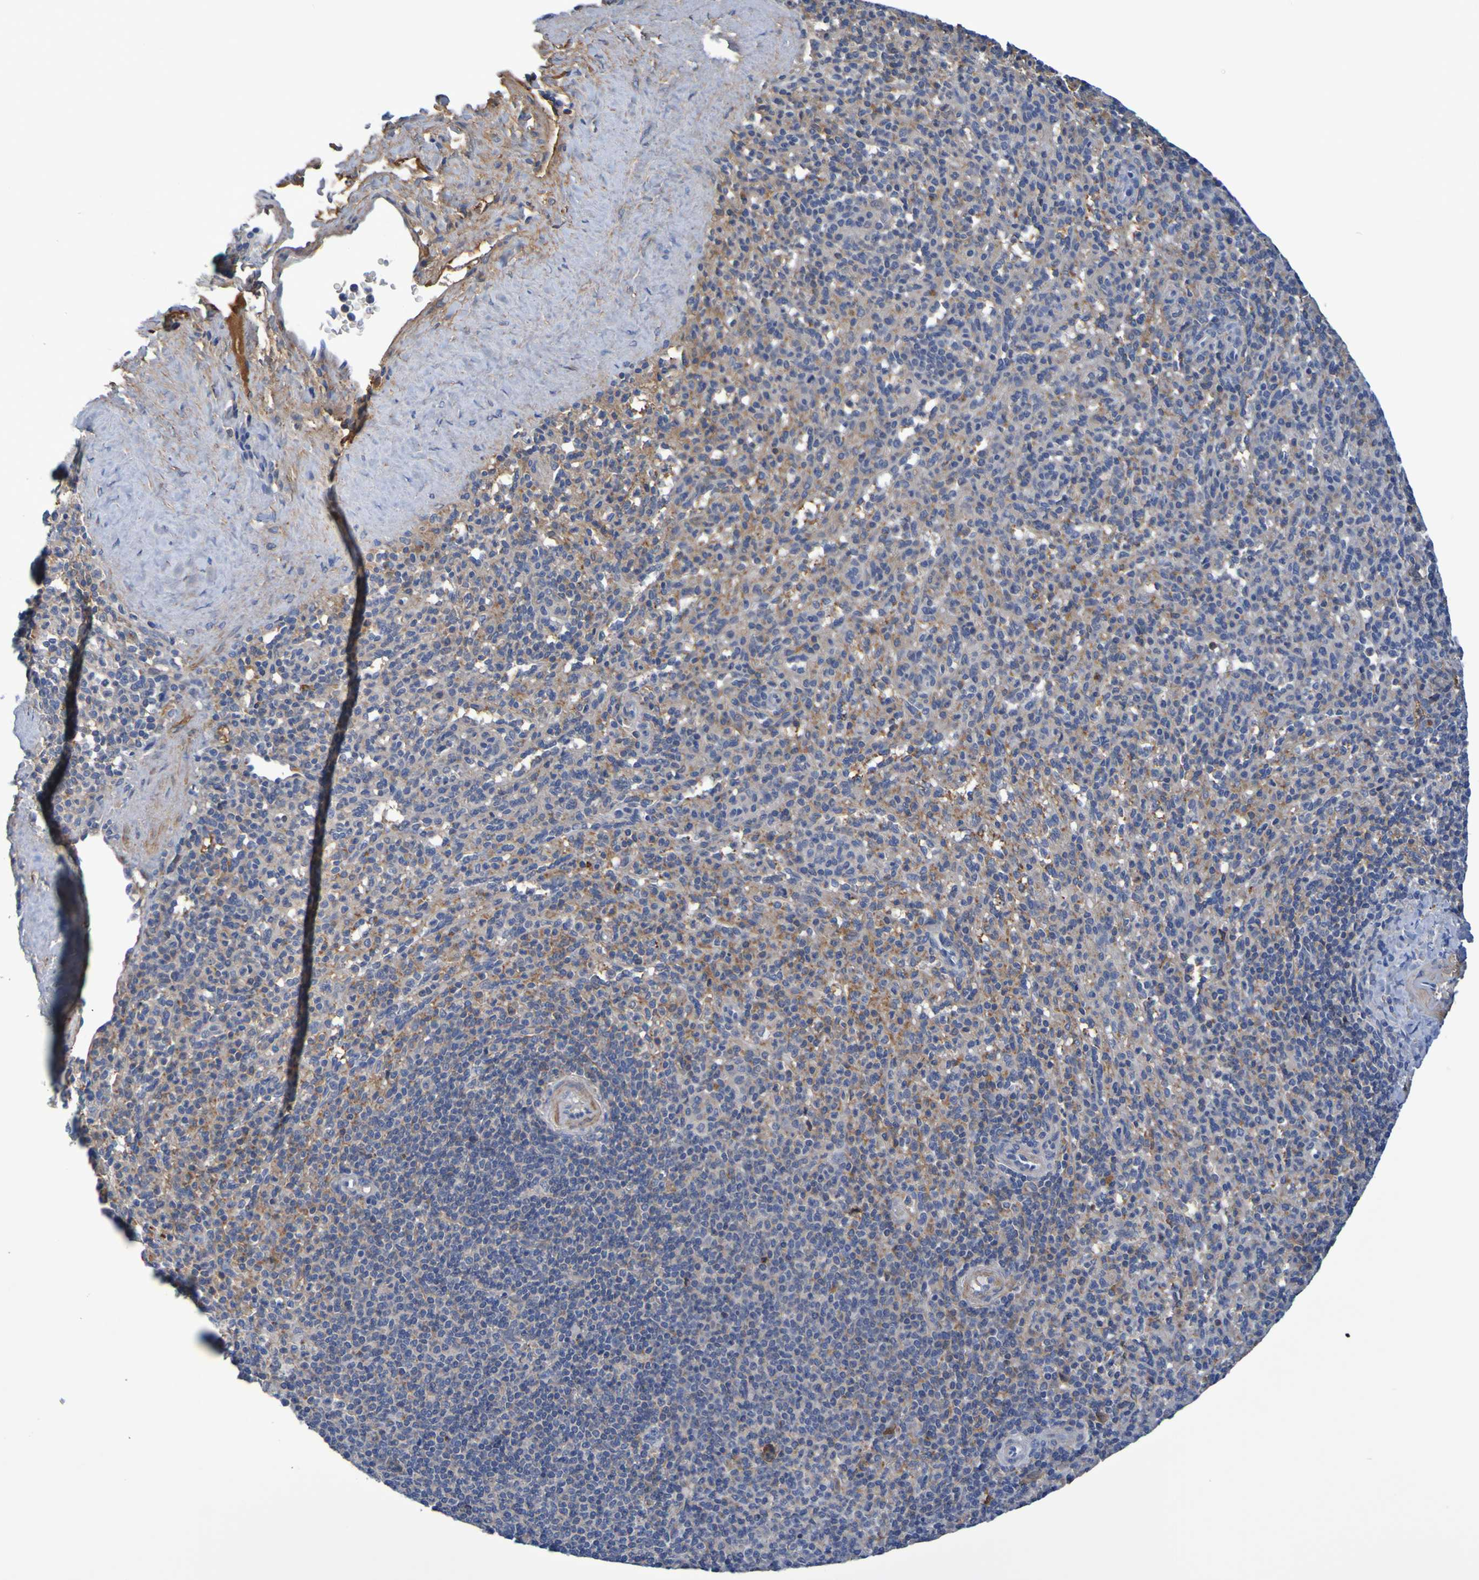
{"staining": {"intensity": "moderate", "quantity": "25%-75%", "location": "cytoplasmic/membranous"}, "tissue": "spleen", "cell_type": "Cells in red pulp", "image_type": "normal", "snomed": [{"axis": "morphology", "description": "Normal tissue, NOS"}, {"axis": "topography", "description": "Spleen"}], "caption": "Human spleen stained with a brown dye demonstrates moderate cytoplasmic/membranous positive staining in approximately 25%-75% of cells in red pulp.", "gene": "GAB3", "patient": {"sex": "male", "age": 36}}